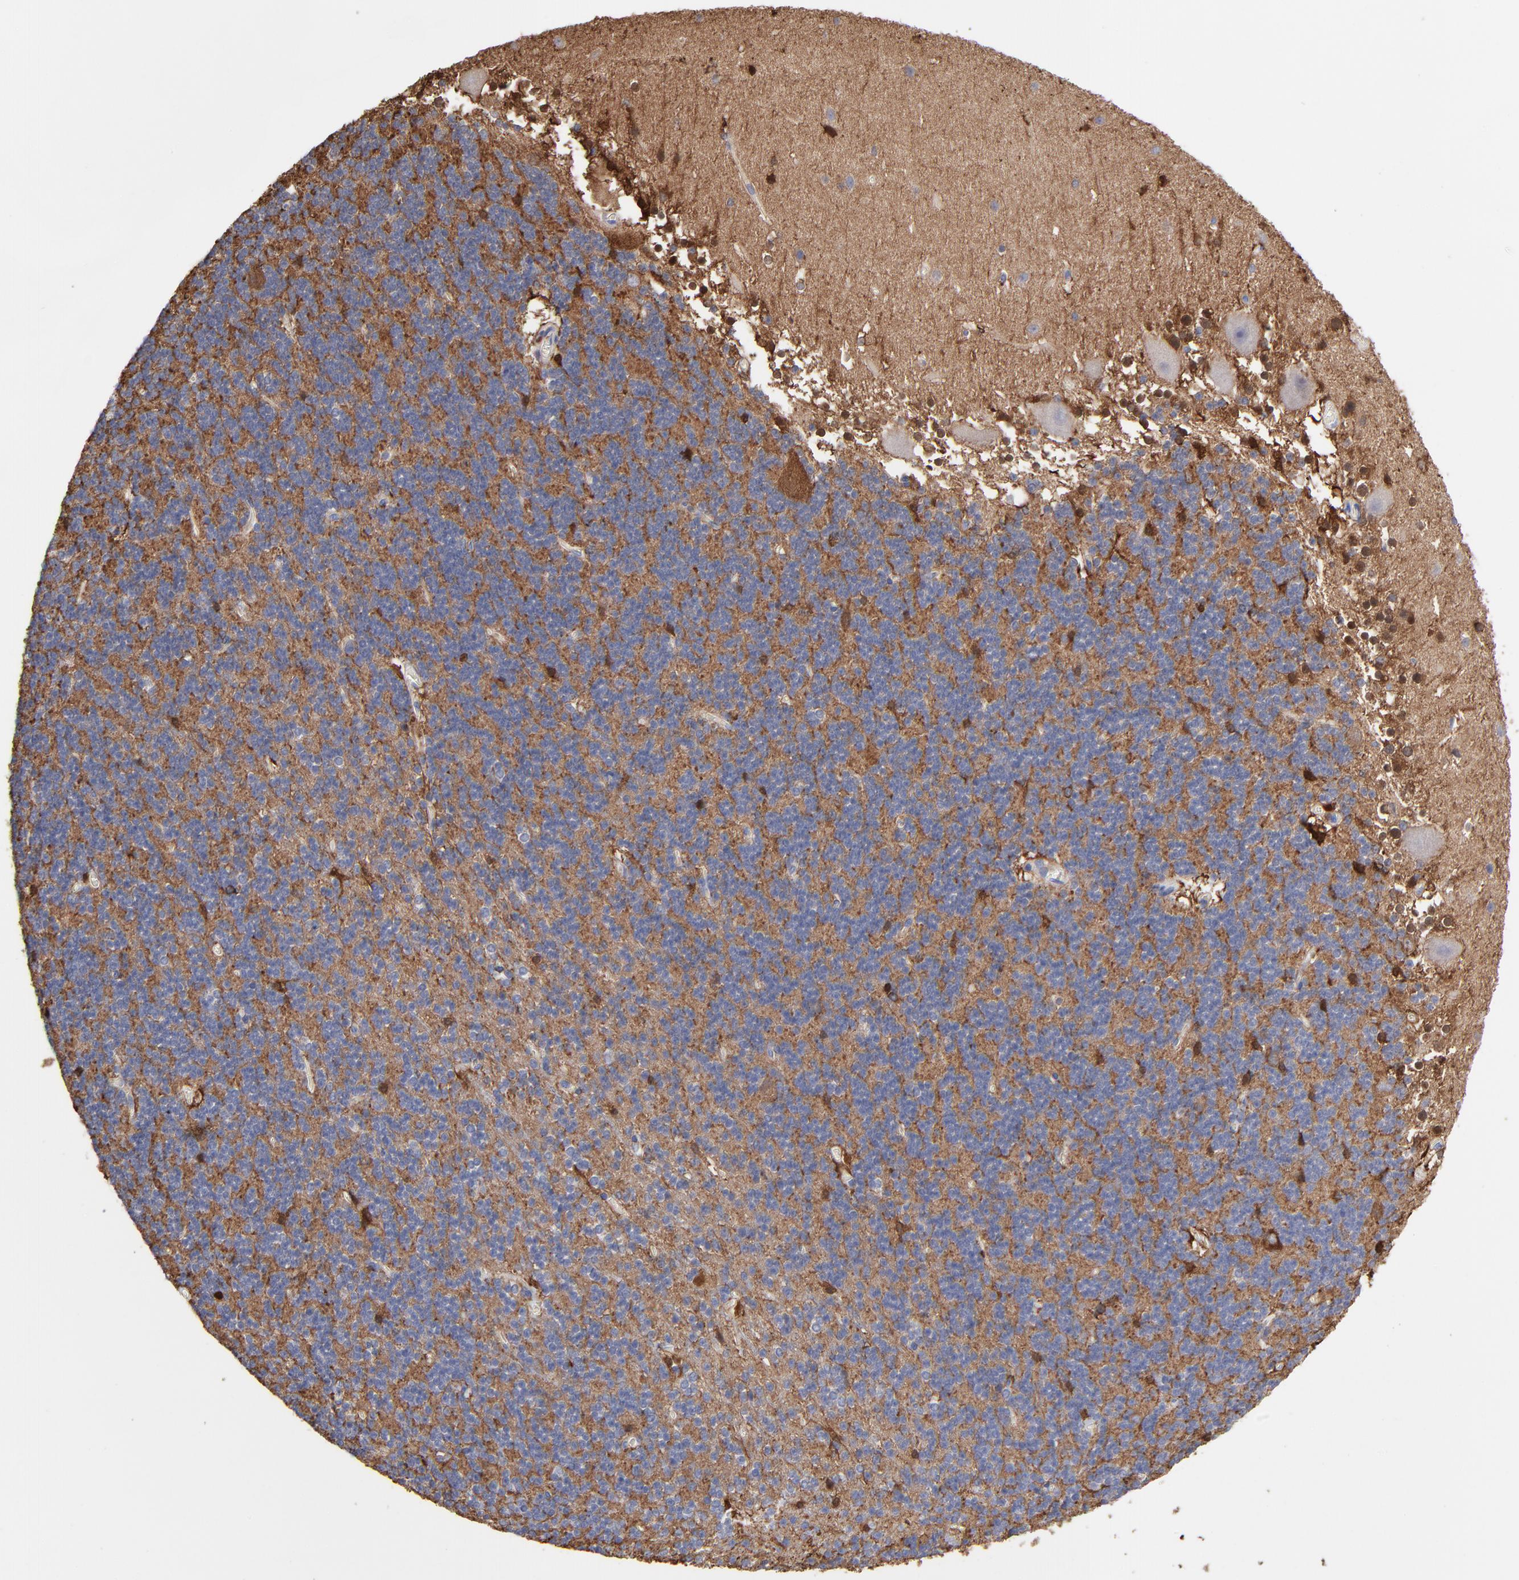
{"staining": {"intensity": "negative", "quantity": "none", "location": "none"}, "tissue": "cerebellum", "cell_type": "Cells in granular layer", "image_type": "normal", "snomed": [{"axis": "morphology", "description": "Normal tissue, NOS"}, {"axis": "topography", "description": "Cerebellum"}], "caption": "Cells in granular layer show no significant protein positivity in normal cerebellum. The staining was performed using DAB to visualize the protein expression in brown, while the nuclei were stained in blue with hematoxylin (Magnification: 20x).", "gene": "CILP", "patient": {"sex": "female", "age": 19}}